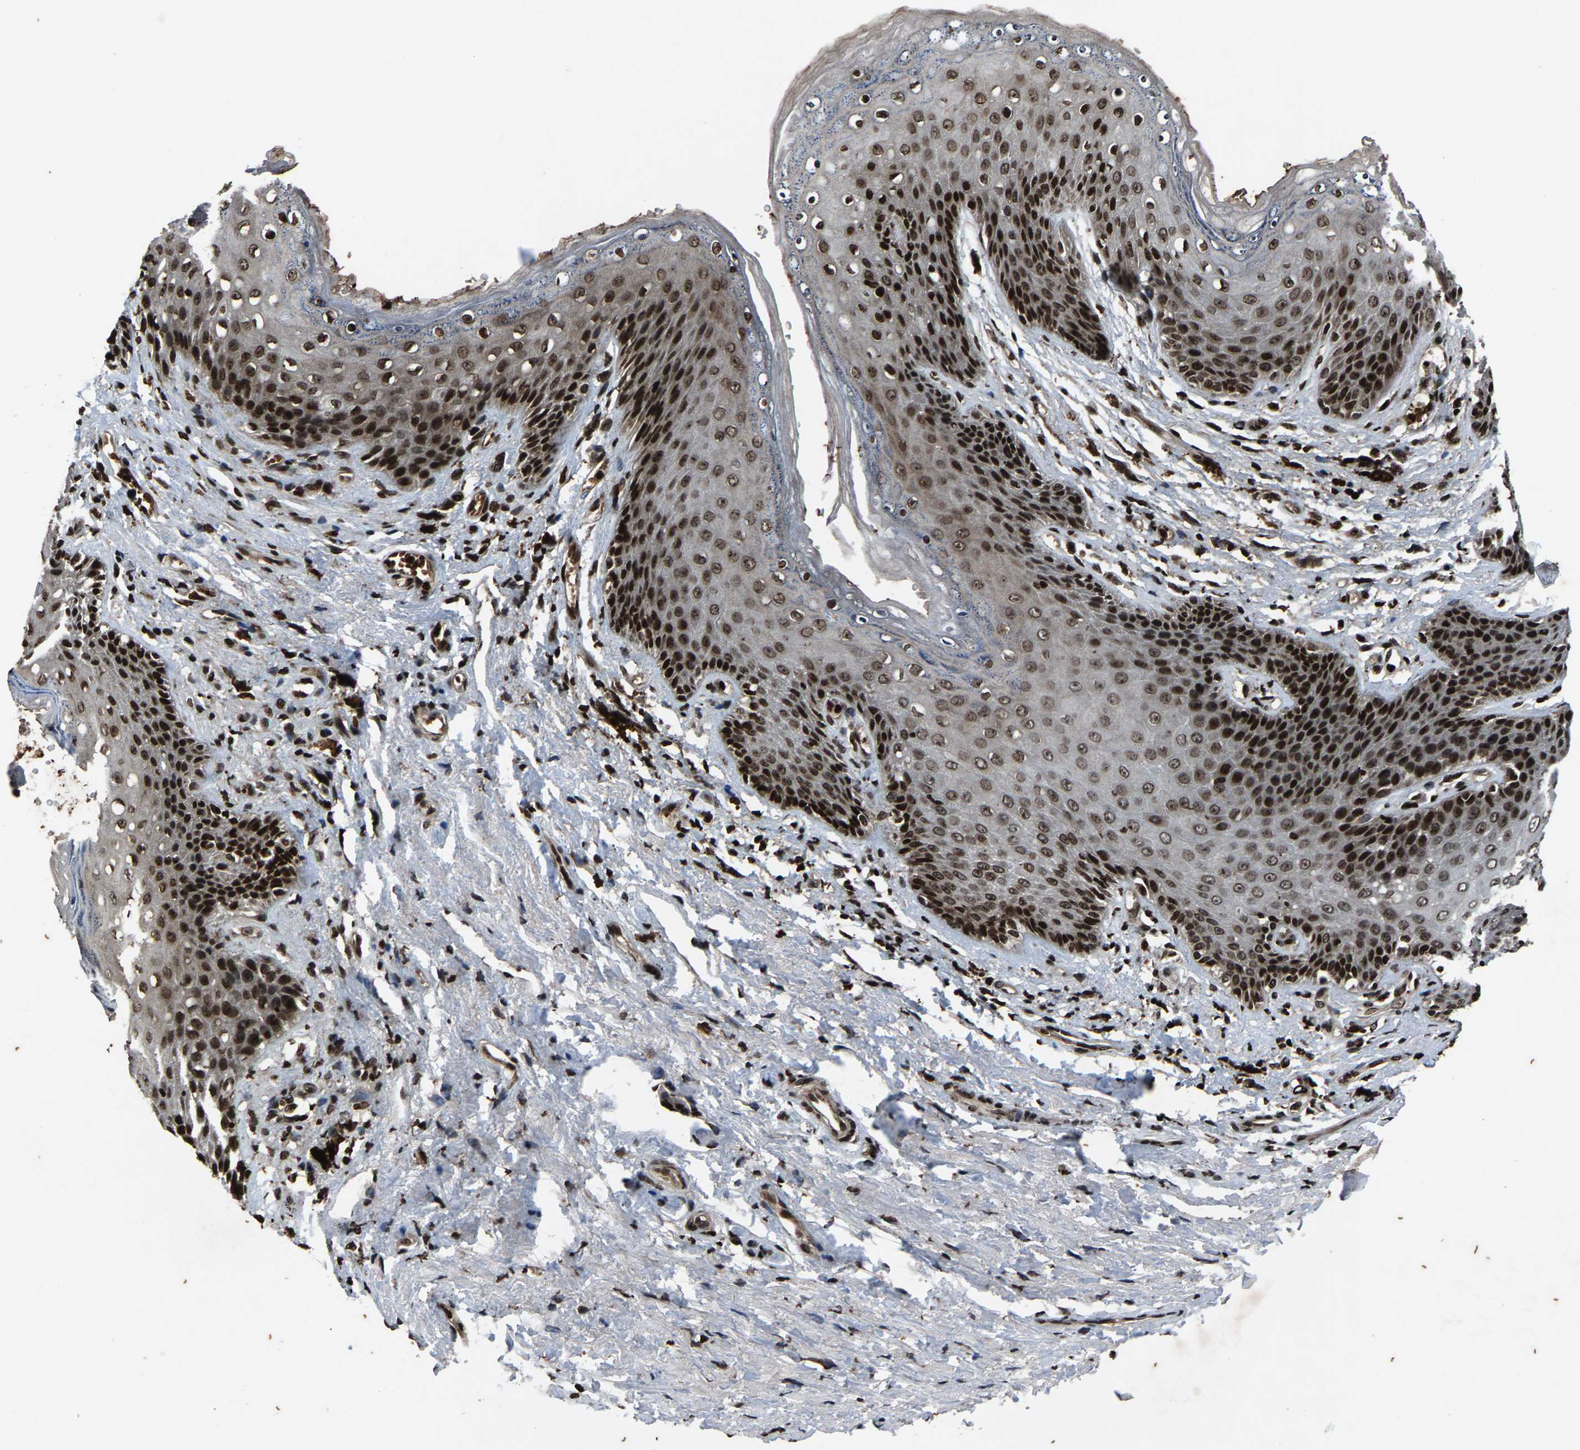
{"staining": {"intensity": "strong", "quantity": ">75%", "location": "nuclear"}, "tissue": "skin", "cell_type": "Epidermal cells", "image_type": "normal", "snomed": [{"axis": "morphology", "description": "Normal tissue, NOS"}, {"axis": "topography", "description": "Anal"}], "caption": "An immunohistochemistry (IHC) image of benign tissue is shown. Protein staining in brown labels strong nuclear positivity in skin within epidermal cells.", "gene": "H4C1", "patient": {"sex": "female", "age": 46}}